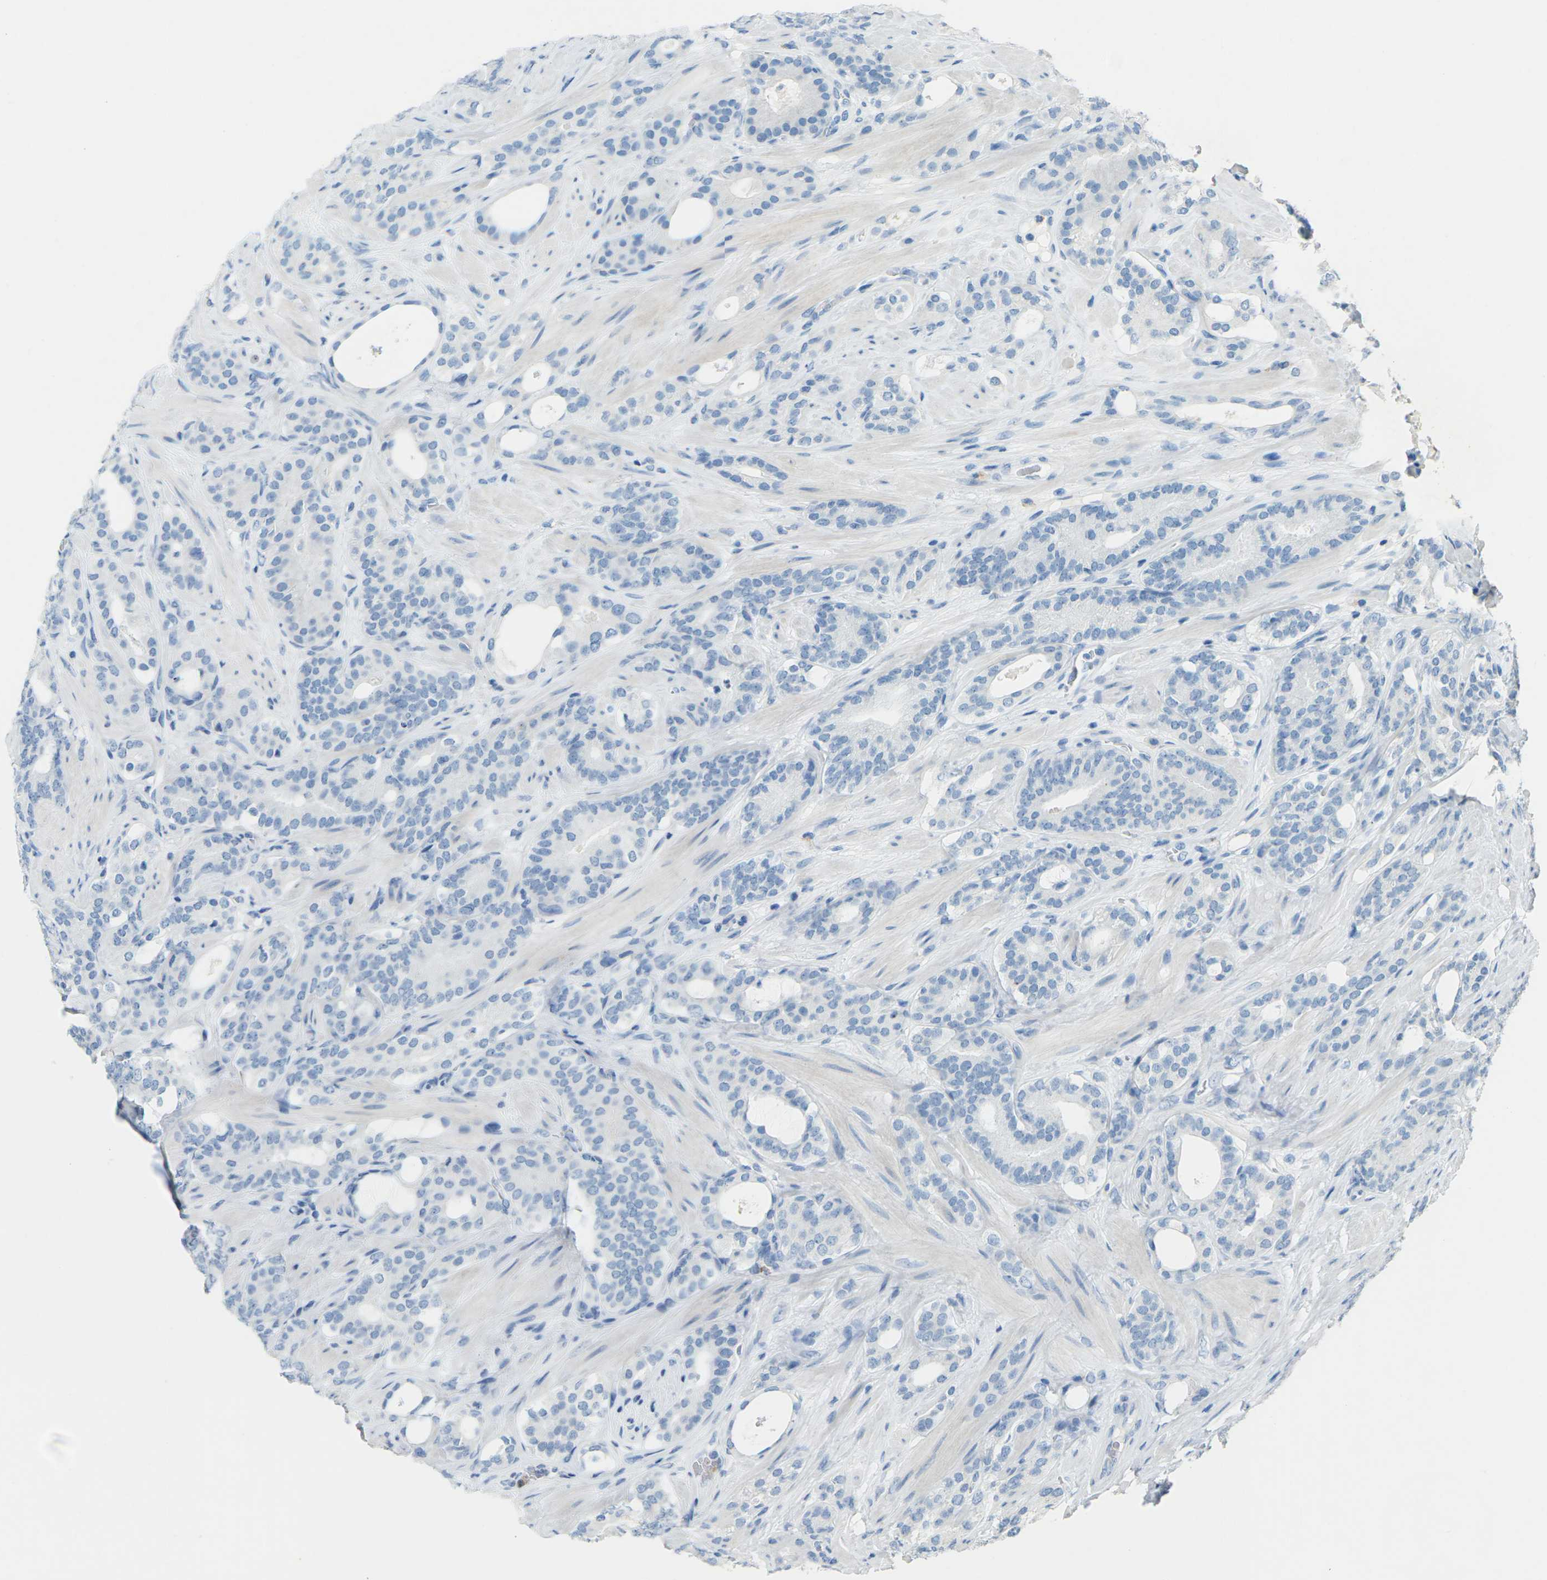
{"staining": {"intensity": "negative", "quantity": "none", "location": "none"}, "tissue": "prostate cancer", "cell_type": "Tumor cells", "image_type": "cancer", "snomed": [{"axis": "morphology", "description": "Adenocarcinoma, Low grade"}, {"axis": "topography", "description": "Prostate"}], "caption": "Immunohistochemistry (IHC) histopathology image of neoplastic tissue: human prostate cancer (low-grade adenocarcinoma) stained with DAB exhibits no significant protein expression in tumor cells.", "gene": "CDH16", "patient": {"sex": "male", "age": 63}}